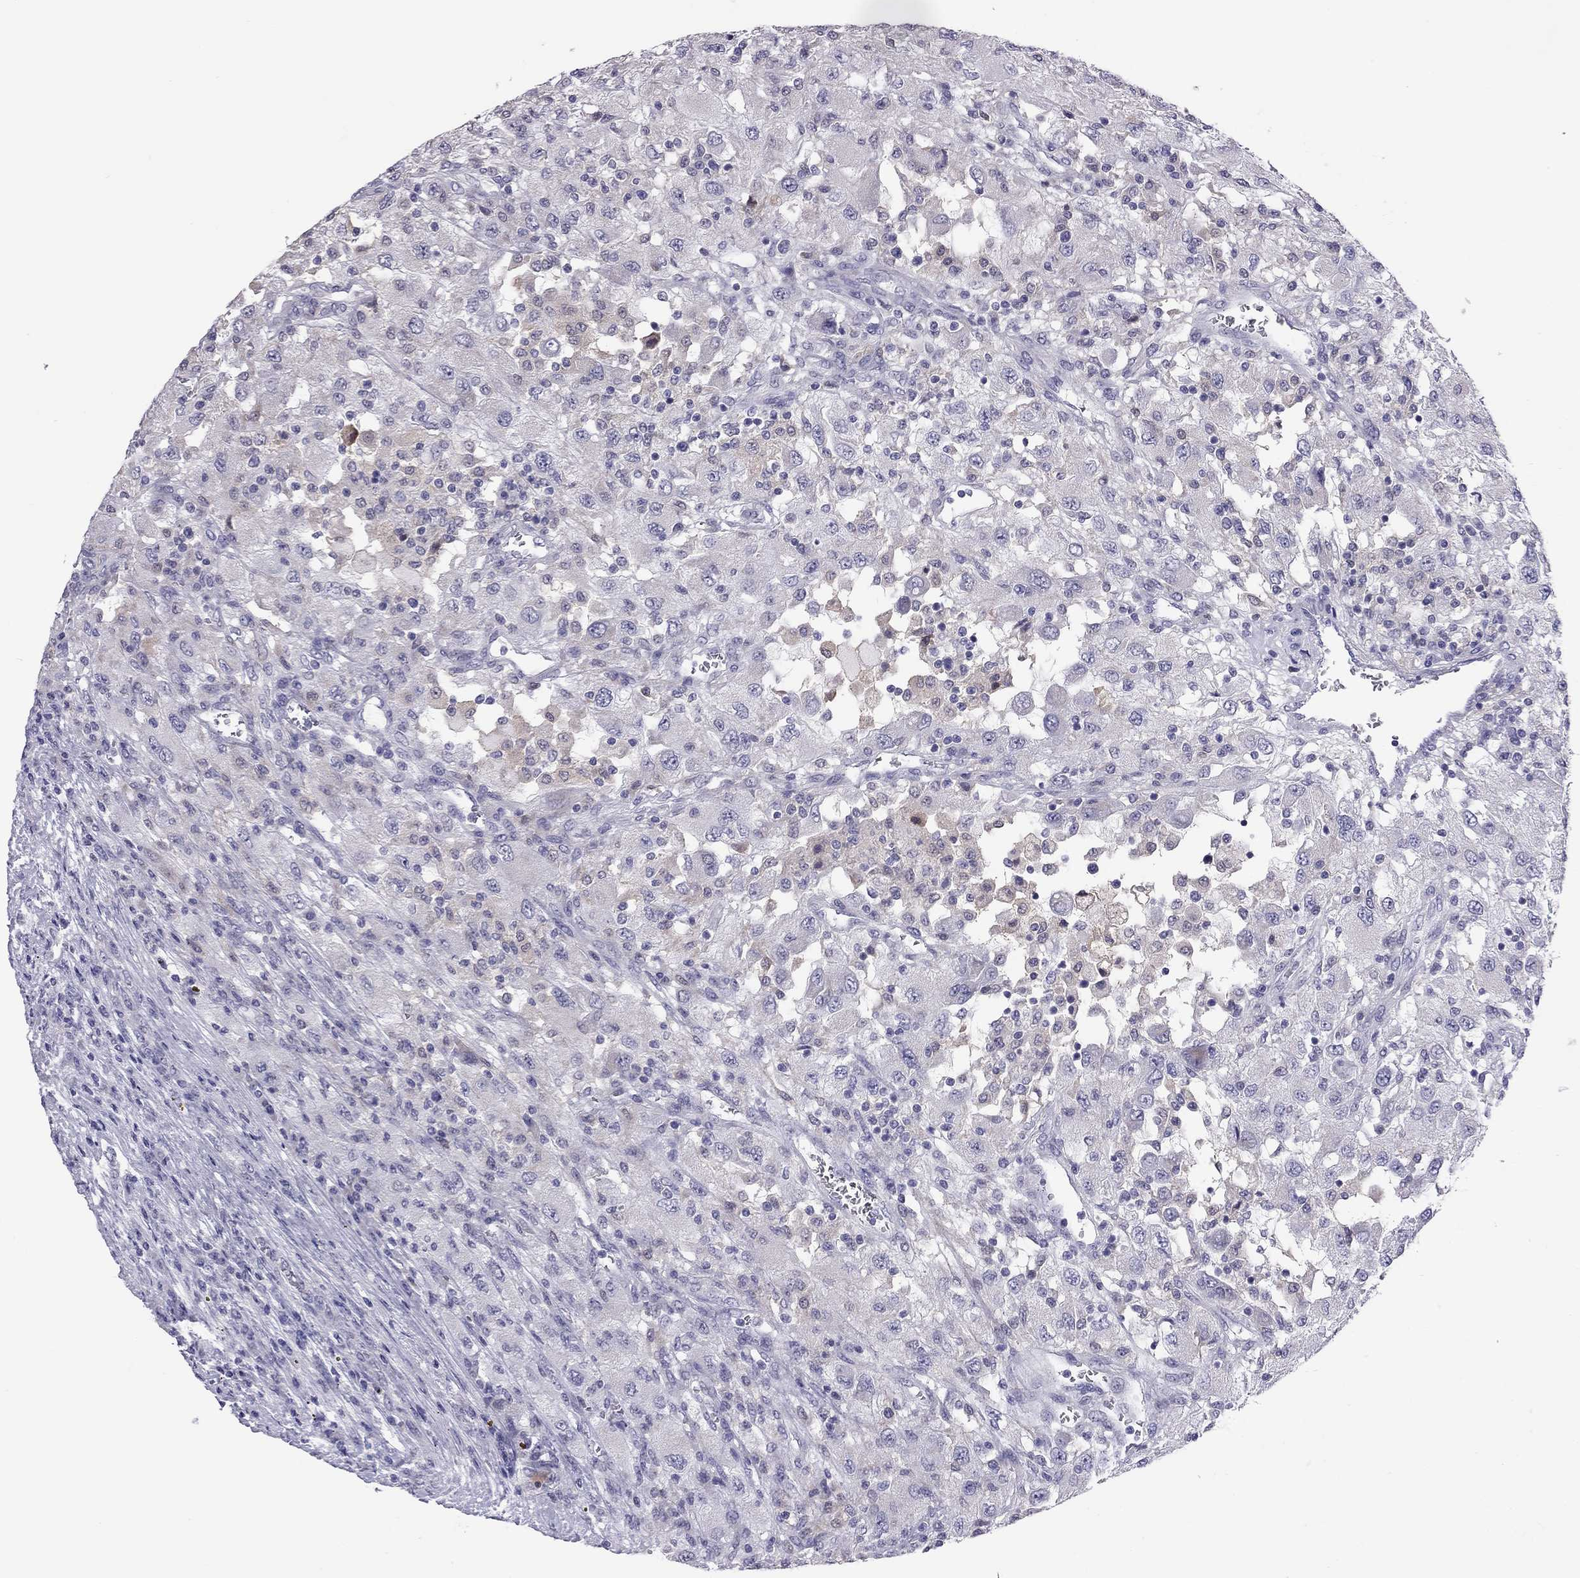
{"staining": {"intensity": "weak", "quantity": "<25%", "location": "cytoplasmic/membranous"}, "tissue": "renal cancer", "cell_type": "Tumor cells", "image_type": "cancer", "snomed": [{"axis": "morphology", "description": "Adenocarcinoma, NOS"}, {"axis": "topography", "description": "Kidney"}], "caption": "Tumor cells are negative for protein expression in human renal adenocarcinoma. Brightfield microscopy of immunohistochemistry (IHC) stained with DAB (brown) and hematoxylin (blue), captured at high magnification.", "gene": "PPP1R3A", "patient": {"sex": "female", "age": 67}}